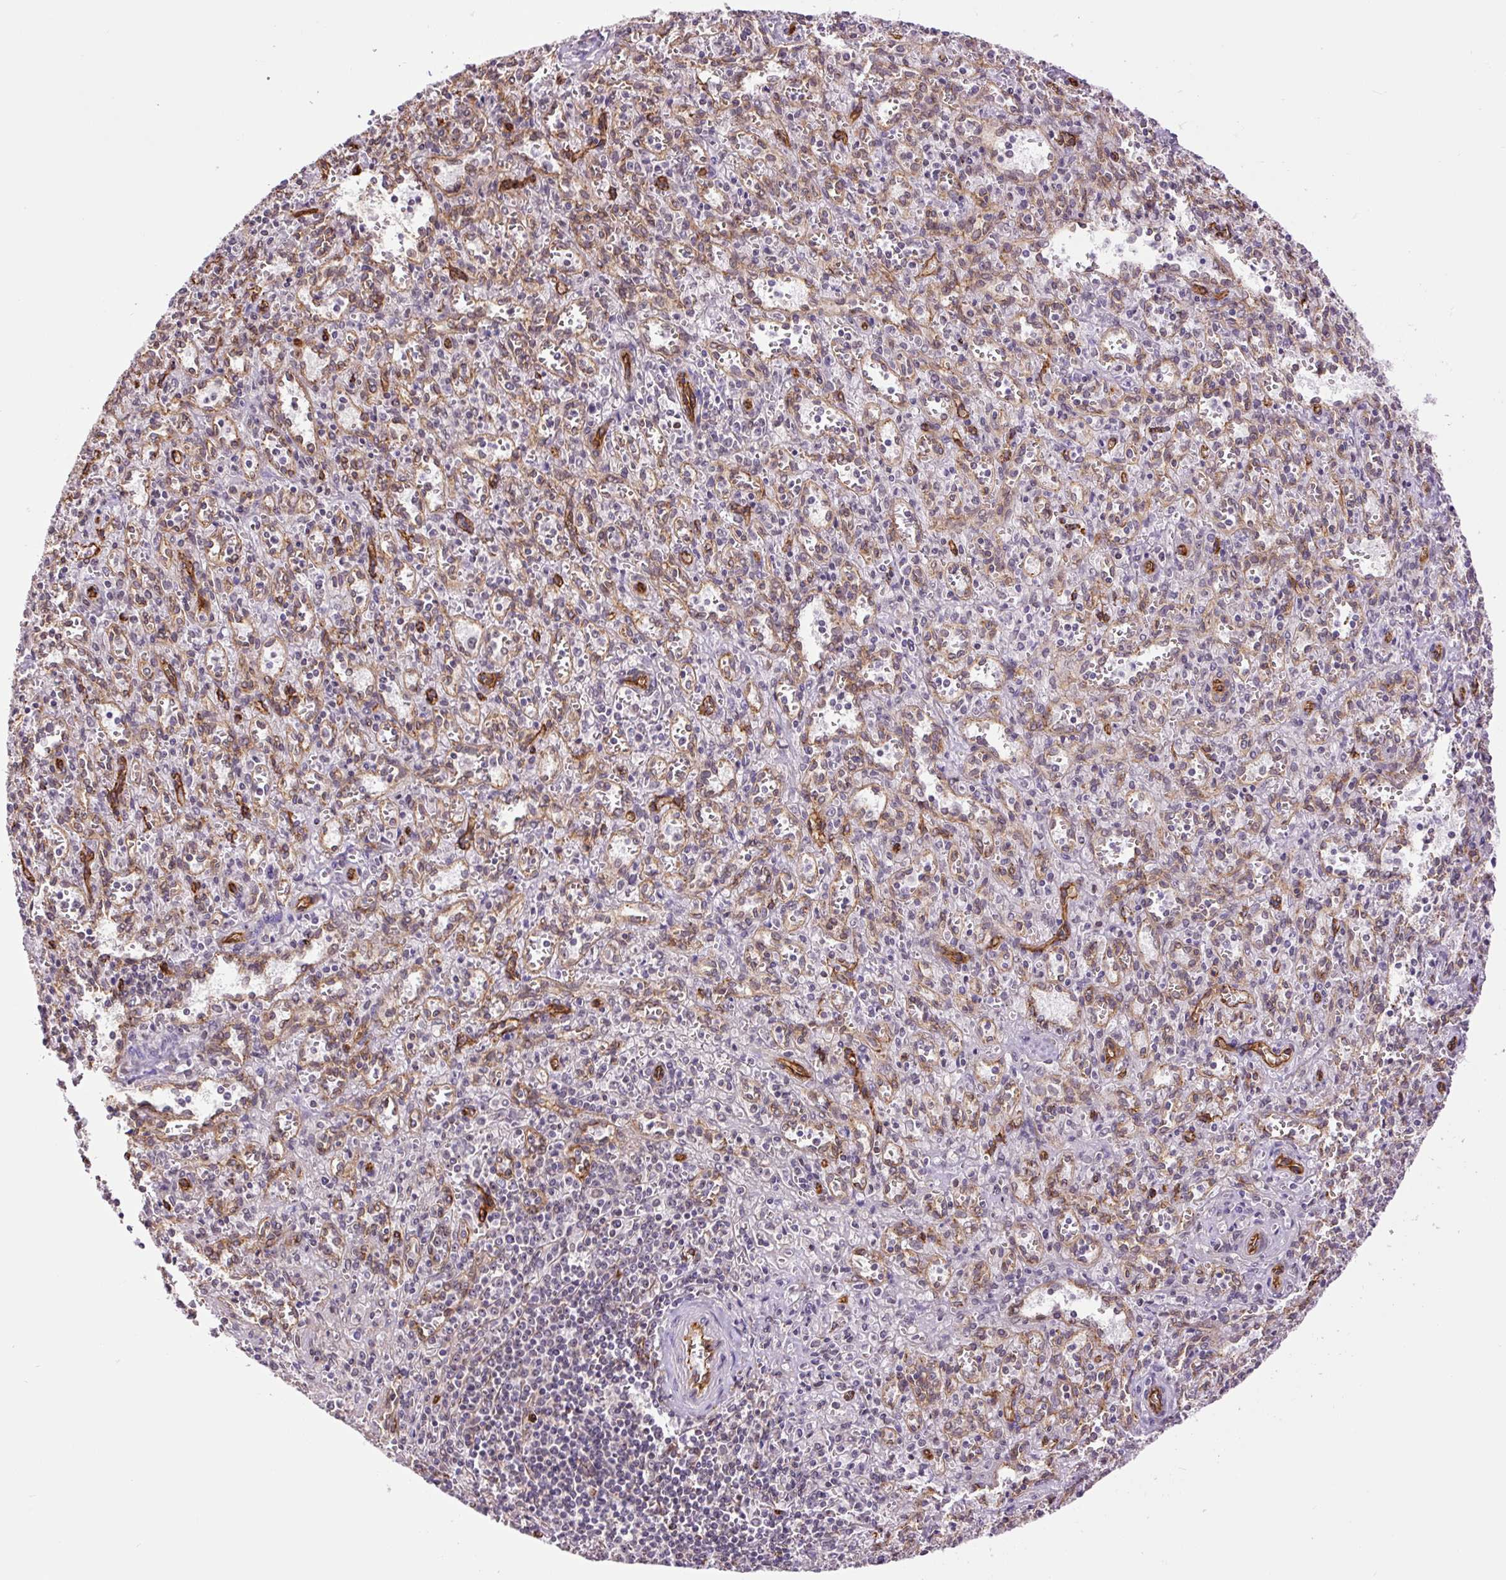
{"staining": {"intensity": "negative", "quantity": "none", "location": "none"}, "tissue": "spleen", "cell_type": "Cells in red pulp", "image_type": "normal", "snomed": [{"axis": "morphology", "description": "Normal tissue, NOS"}, {"axis": "topography", "description": "Spleen"}], "caption": "Spleen stained for a protein using IHC reveals no positivity cells in red pulp.", "gene": "MYO5C", "patient": {"sex": "female", "age": 26}}